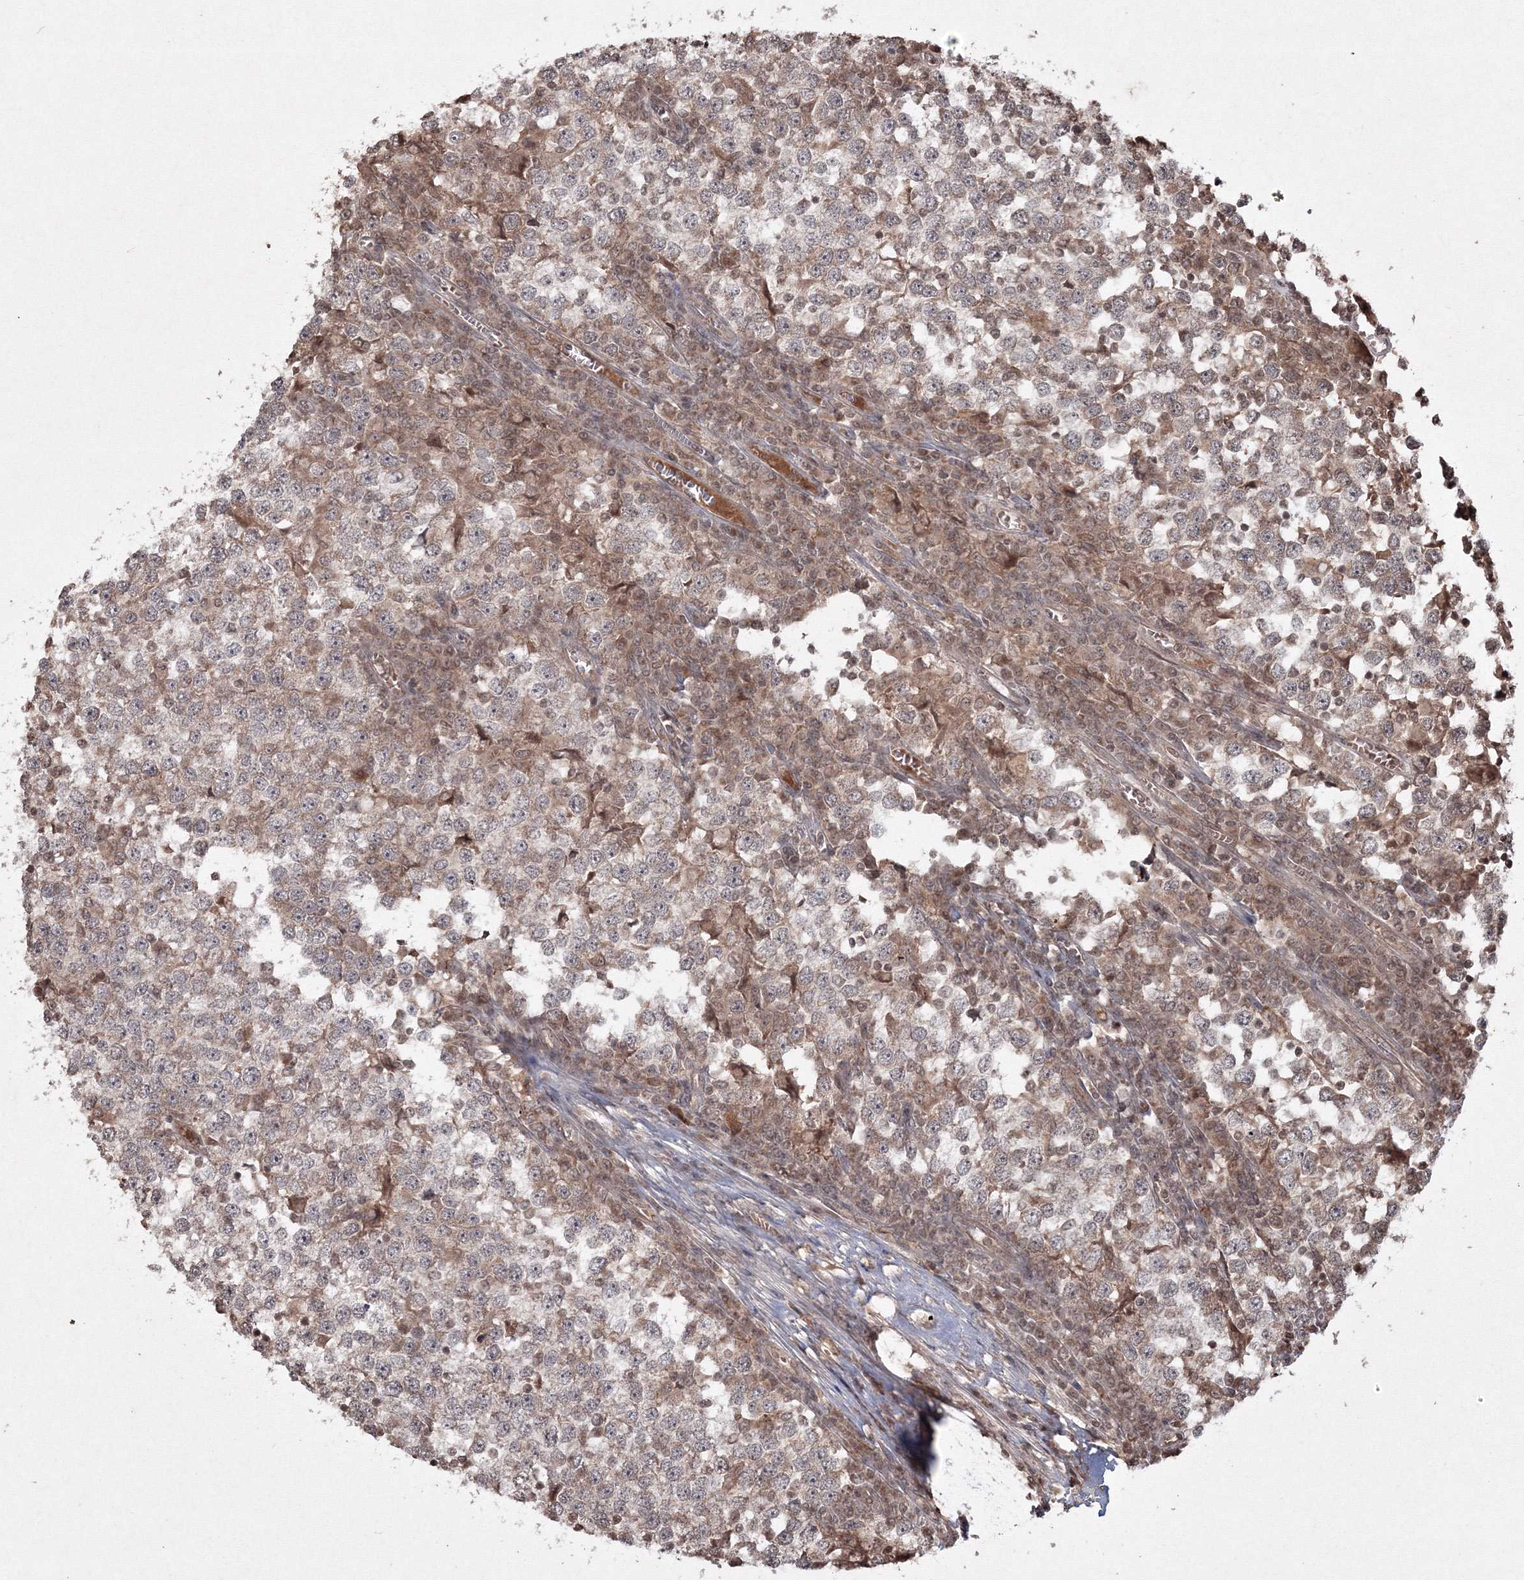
{"staining": {"intensity": "weak", "quantity": "25%-75%", "location": "cytoplasmic/membranous"}, "tissue": "testis cancer", "cell_type": "Tumor cells", "image_type": "cancer", "snomed": [{"axis": "morphology", "description": "Seminoma, NOS"}, {"axis": "topography", "description": "Testis"}], "caption": "Testis cancer (seminoma) tissue shows weak cytoplasmic/membranous staining in approximately 25%-75% of tumor cells The protein of interest is stained brown, and the nuclei are stained in blue (DAB IHC with brightfield microscopy, high magnification).", "gene": "PEX13", "patient": {"sex": "male", "age": 65}}